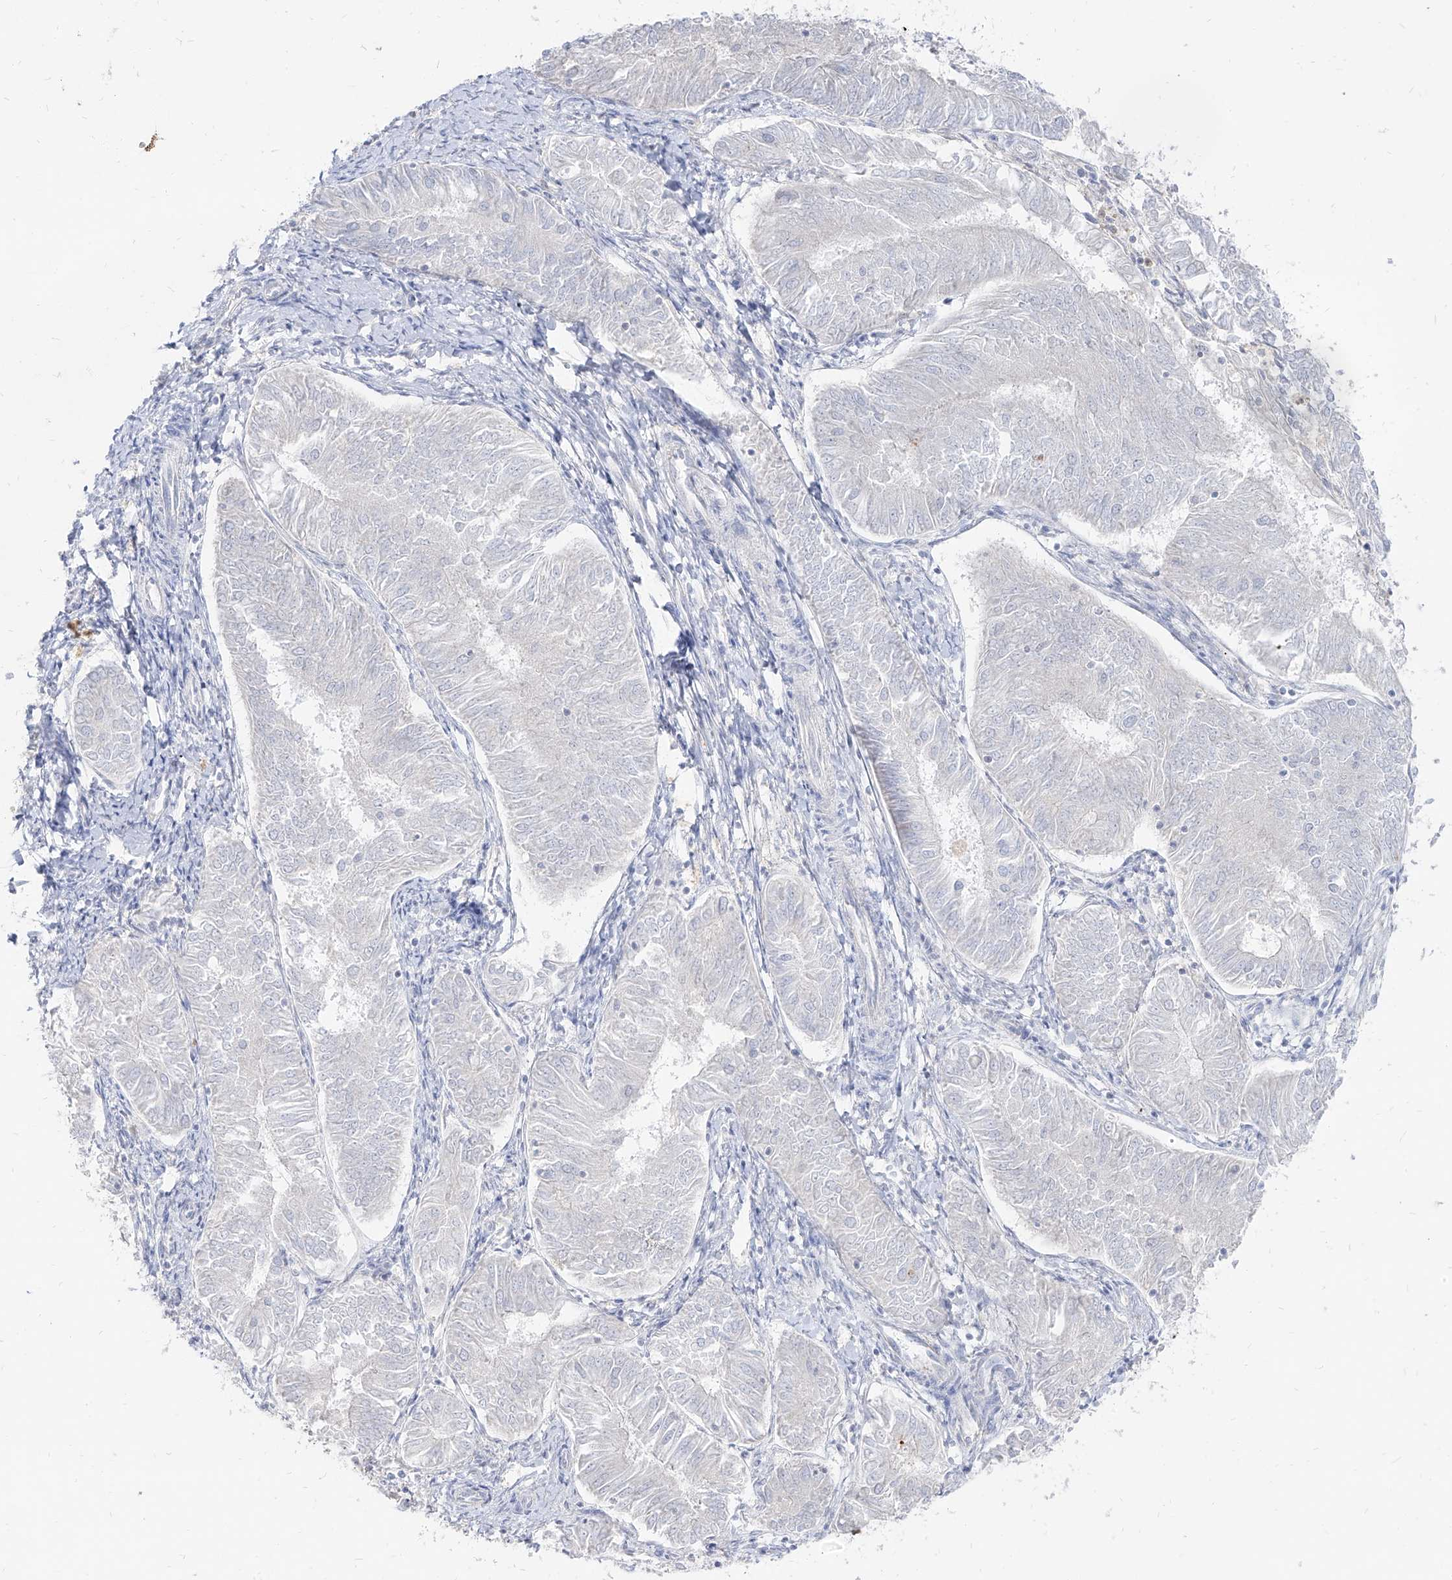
{"staining": {"intensity": "negative", "quantity": "none", "location": "none"}, "tissue": "endometrial cancer", "cell_type": "Tumor cells", "image_type": "cancer", "snomed": [{"axis": "morphology", "description": "Adenocarcinoma, NOS"}, {"axis": "topography", "description": "Endometrium"}], "caption": "Human adenocarcinoma (endometrial) stained for a protein using immunohistochemistry demonstrates no expression in tumor cells.", "gene": "RBFOX3", "patient": {"sex": "female", "age": 58}}